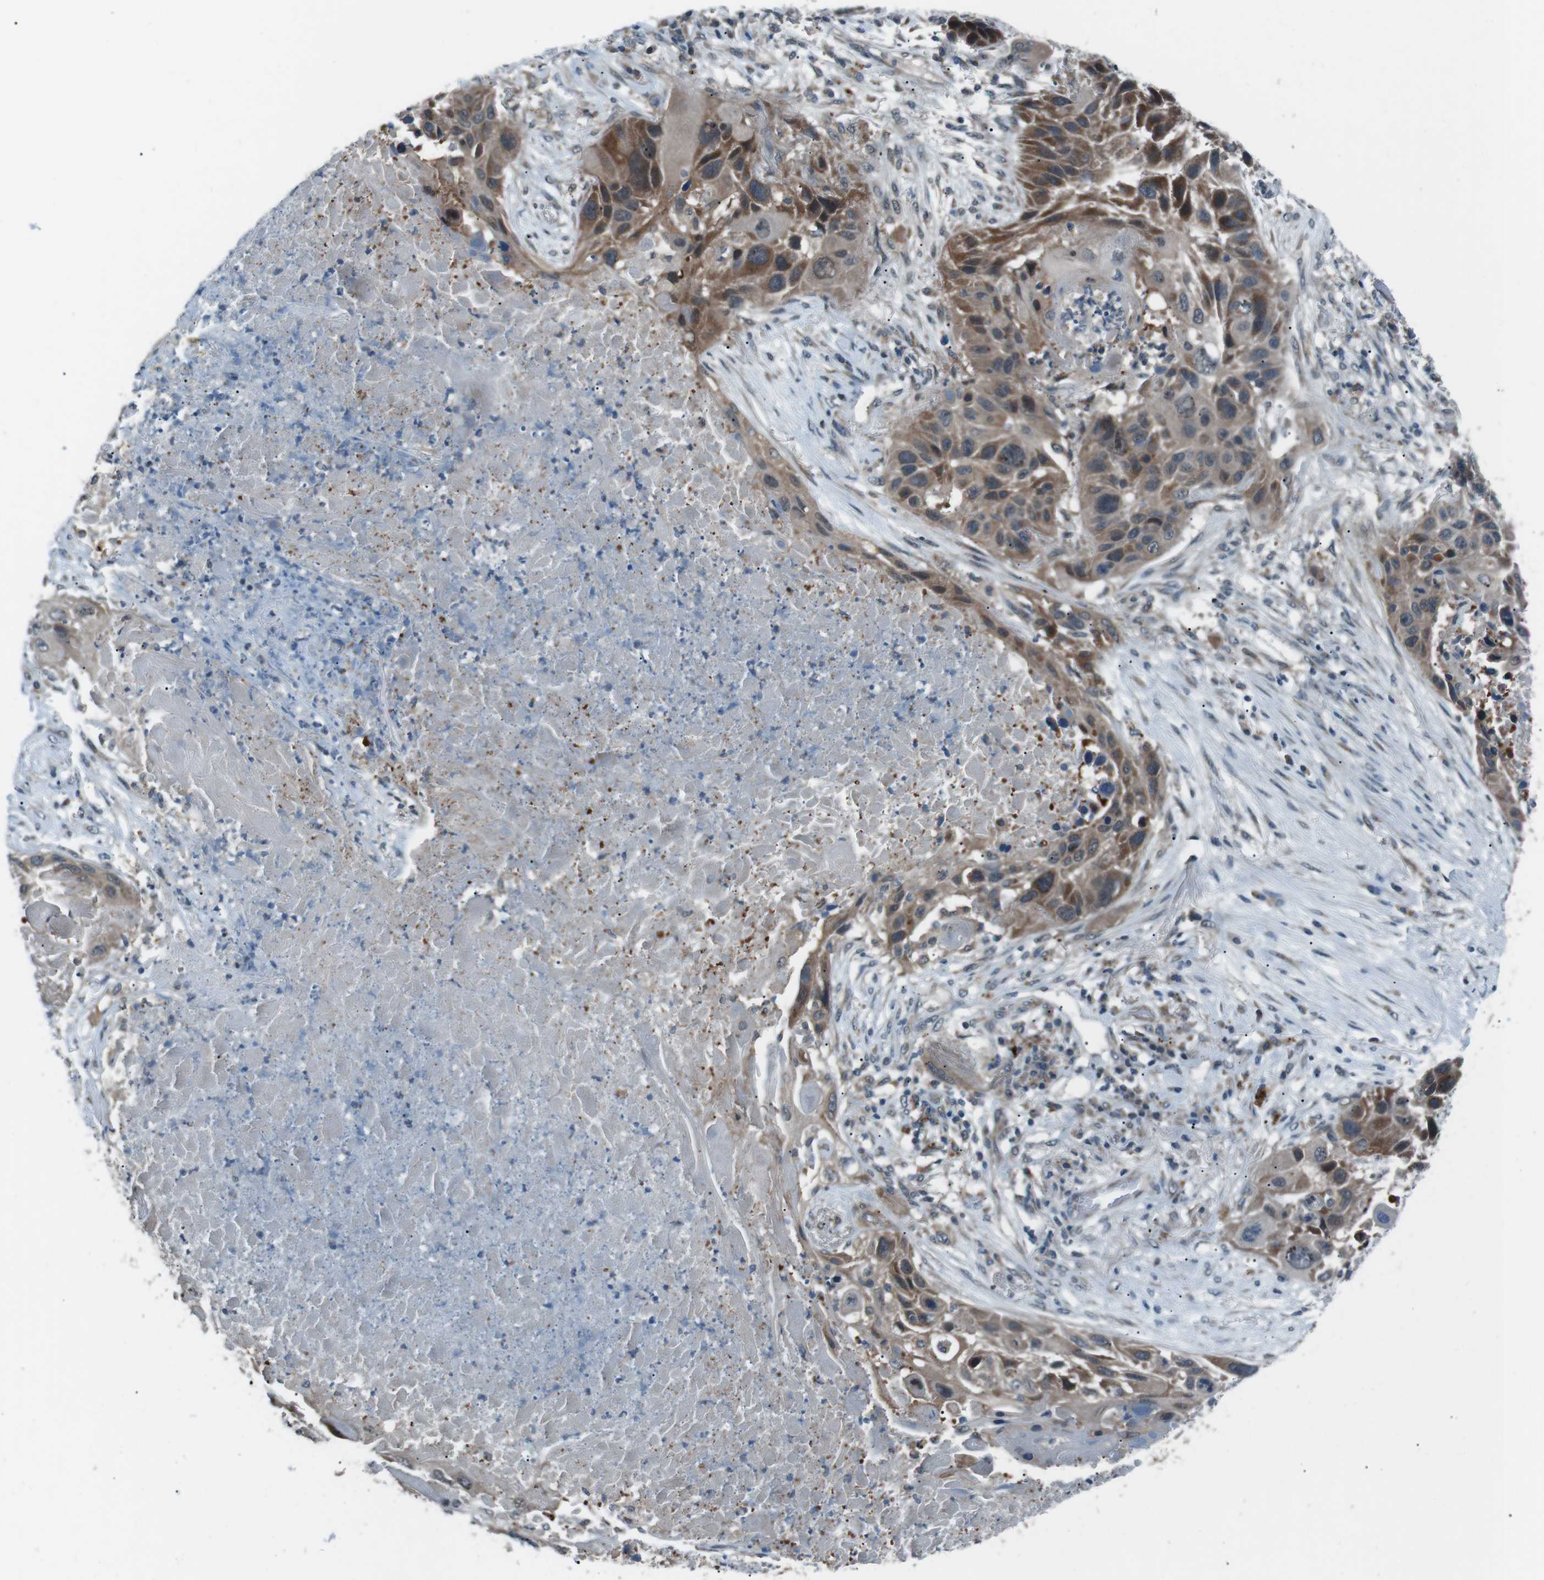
{"staining": {"intensity": "moderate", "quantity": ">75%", "location": "cytoplasmic/membranous"}, "tissue": "lung cancer", "cell_type": "Tumor cells", "image_type": "cancer", "snomed": [{"axis": "morphology", "description": "Squamous cell carcinoma, NOS"}, {"axis": "topography", "description": "Lung"}], "caption": "Brown immunohistochemical staining in lung cancer (squamous cell carcinoma) displays moderate cytoplasmic/membranous staining in about >75% of tumor cells.", "gene": "LRIG2", "patient": {"sex": "male", "age": 57}}